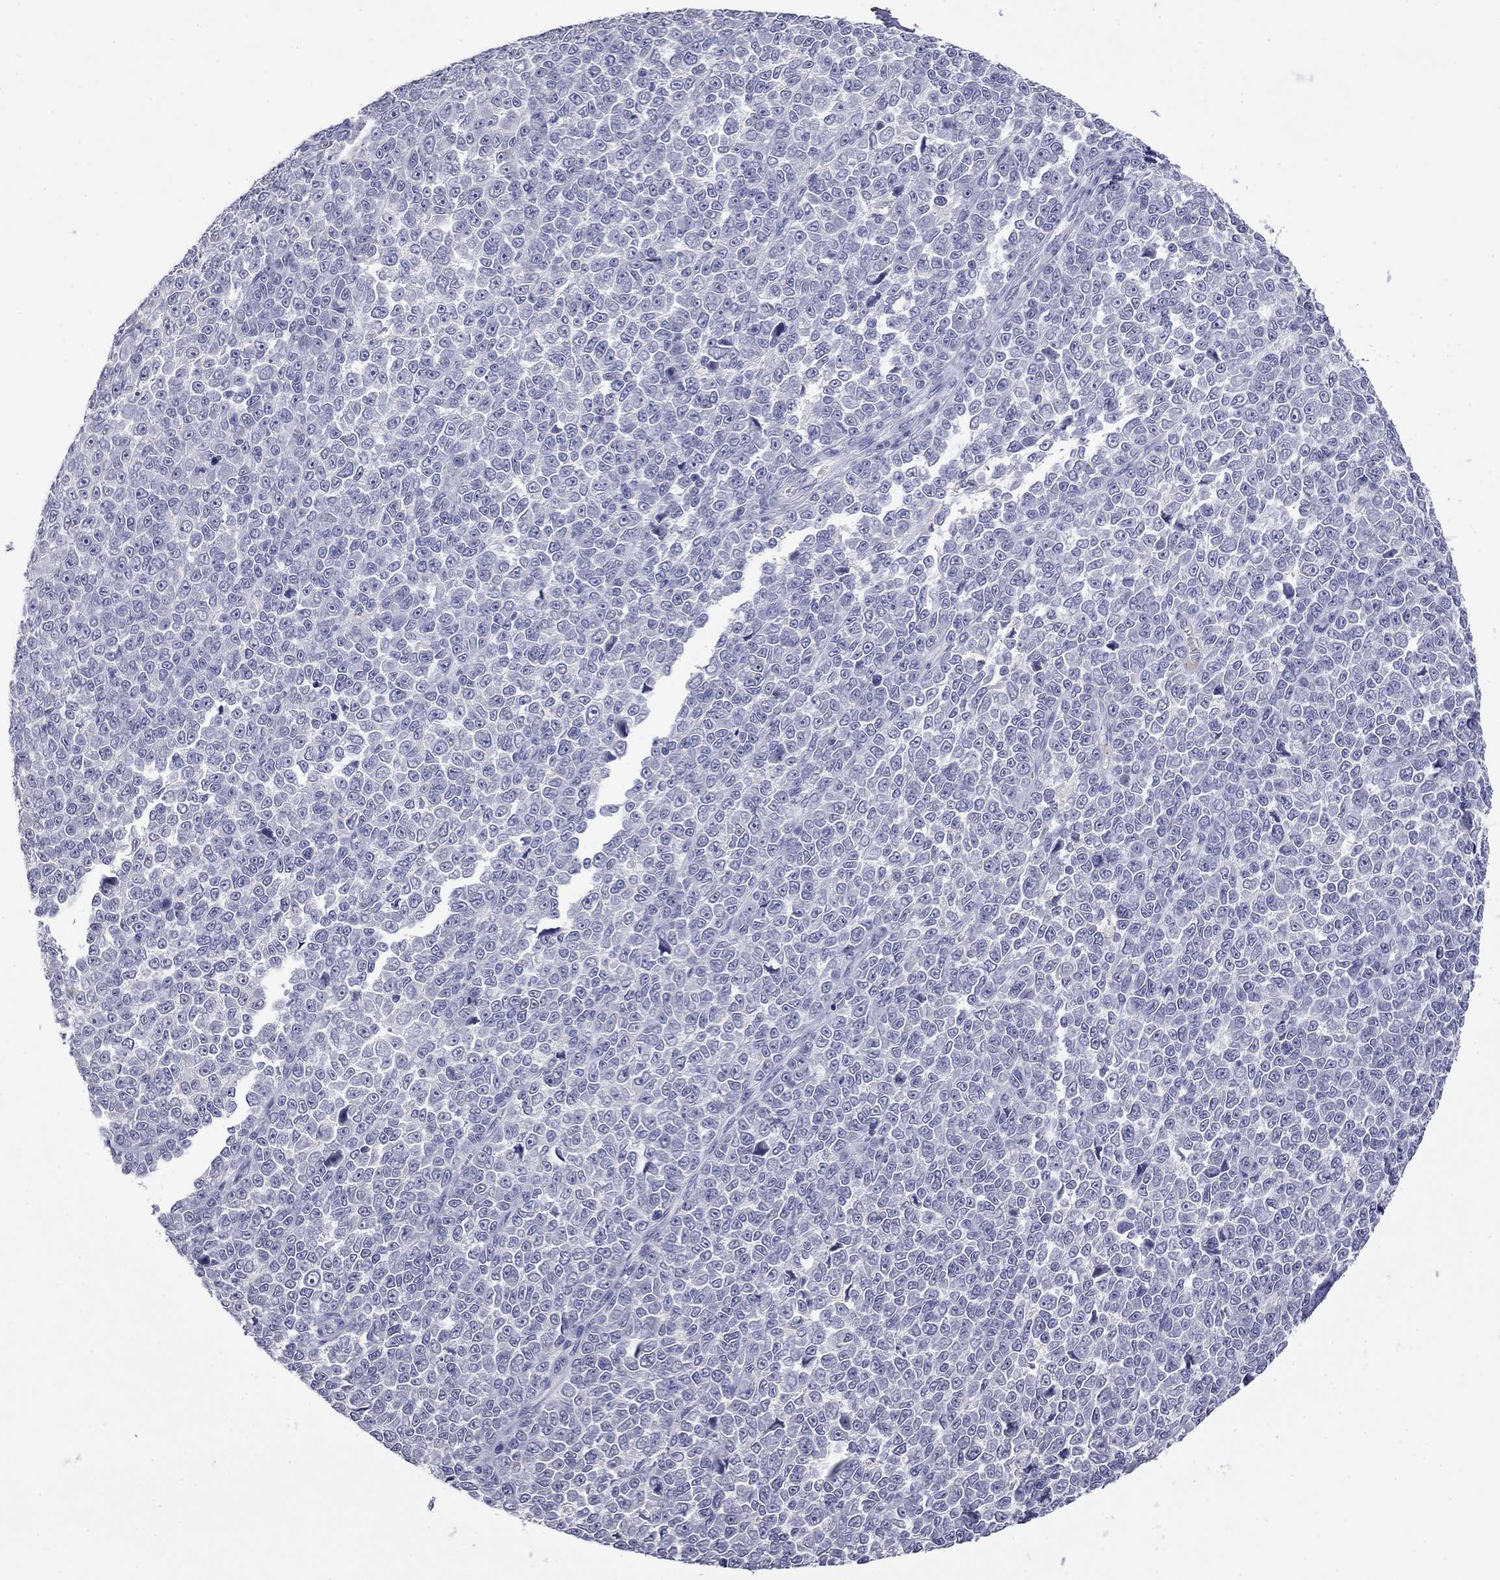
{"staining": {"intensity": "negative", "quantity": "none", "location": "none"}, "tissue": "melanoma", "cell_type": "Tumor cells", "image_type": "cancer", "snomed": [{"axis": "morphology", "description": "Malignant melanoma, NOS"}, {"axis": "topography", "description": "Skin"}], "caption": "Melanoma was stained to show a protein in brown. There is no significant expression in tumor cells.", "gene": "CFAP119", "patient": {"sex": "female", "age": 95}}